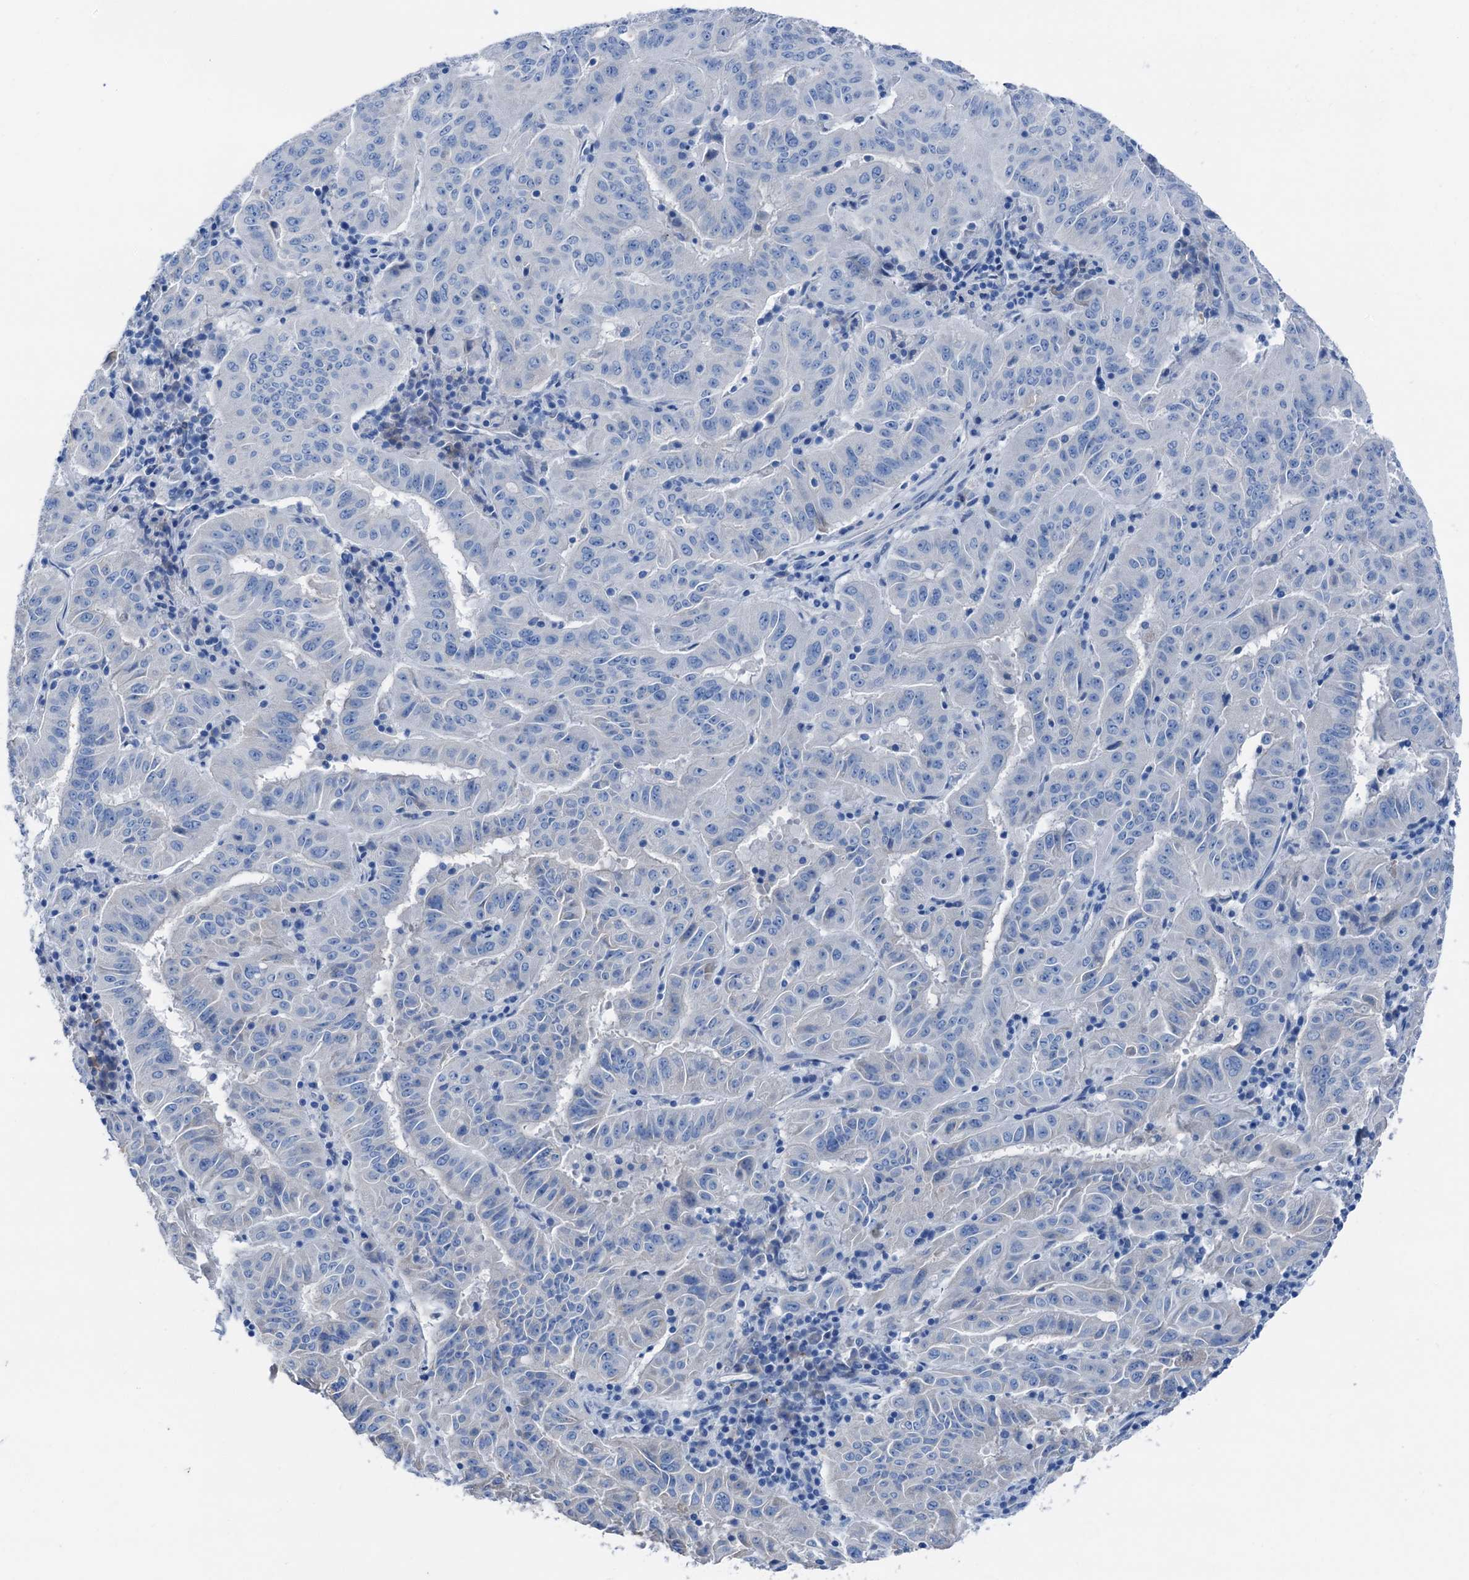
{"staining": {"intensity": "negative", "quantity": "none", "location": "none"}, "tissue": "pancreatic cancer", "cell_type": "Tumor cells", "image_type": "cancer", "snomed": [{"axis": "morphology", "description": "Adenocarcinoma, NOS"}, {"axis": "topography", "description": "Pancreas"}], "caption": "Immunohistochemistry of human pancreatic cancer (adenocarcinoma) displays no positivity in tumor cells.", "gene": "C1QTNF4", "patient": {"sex": "male", "age": 63}}